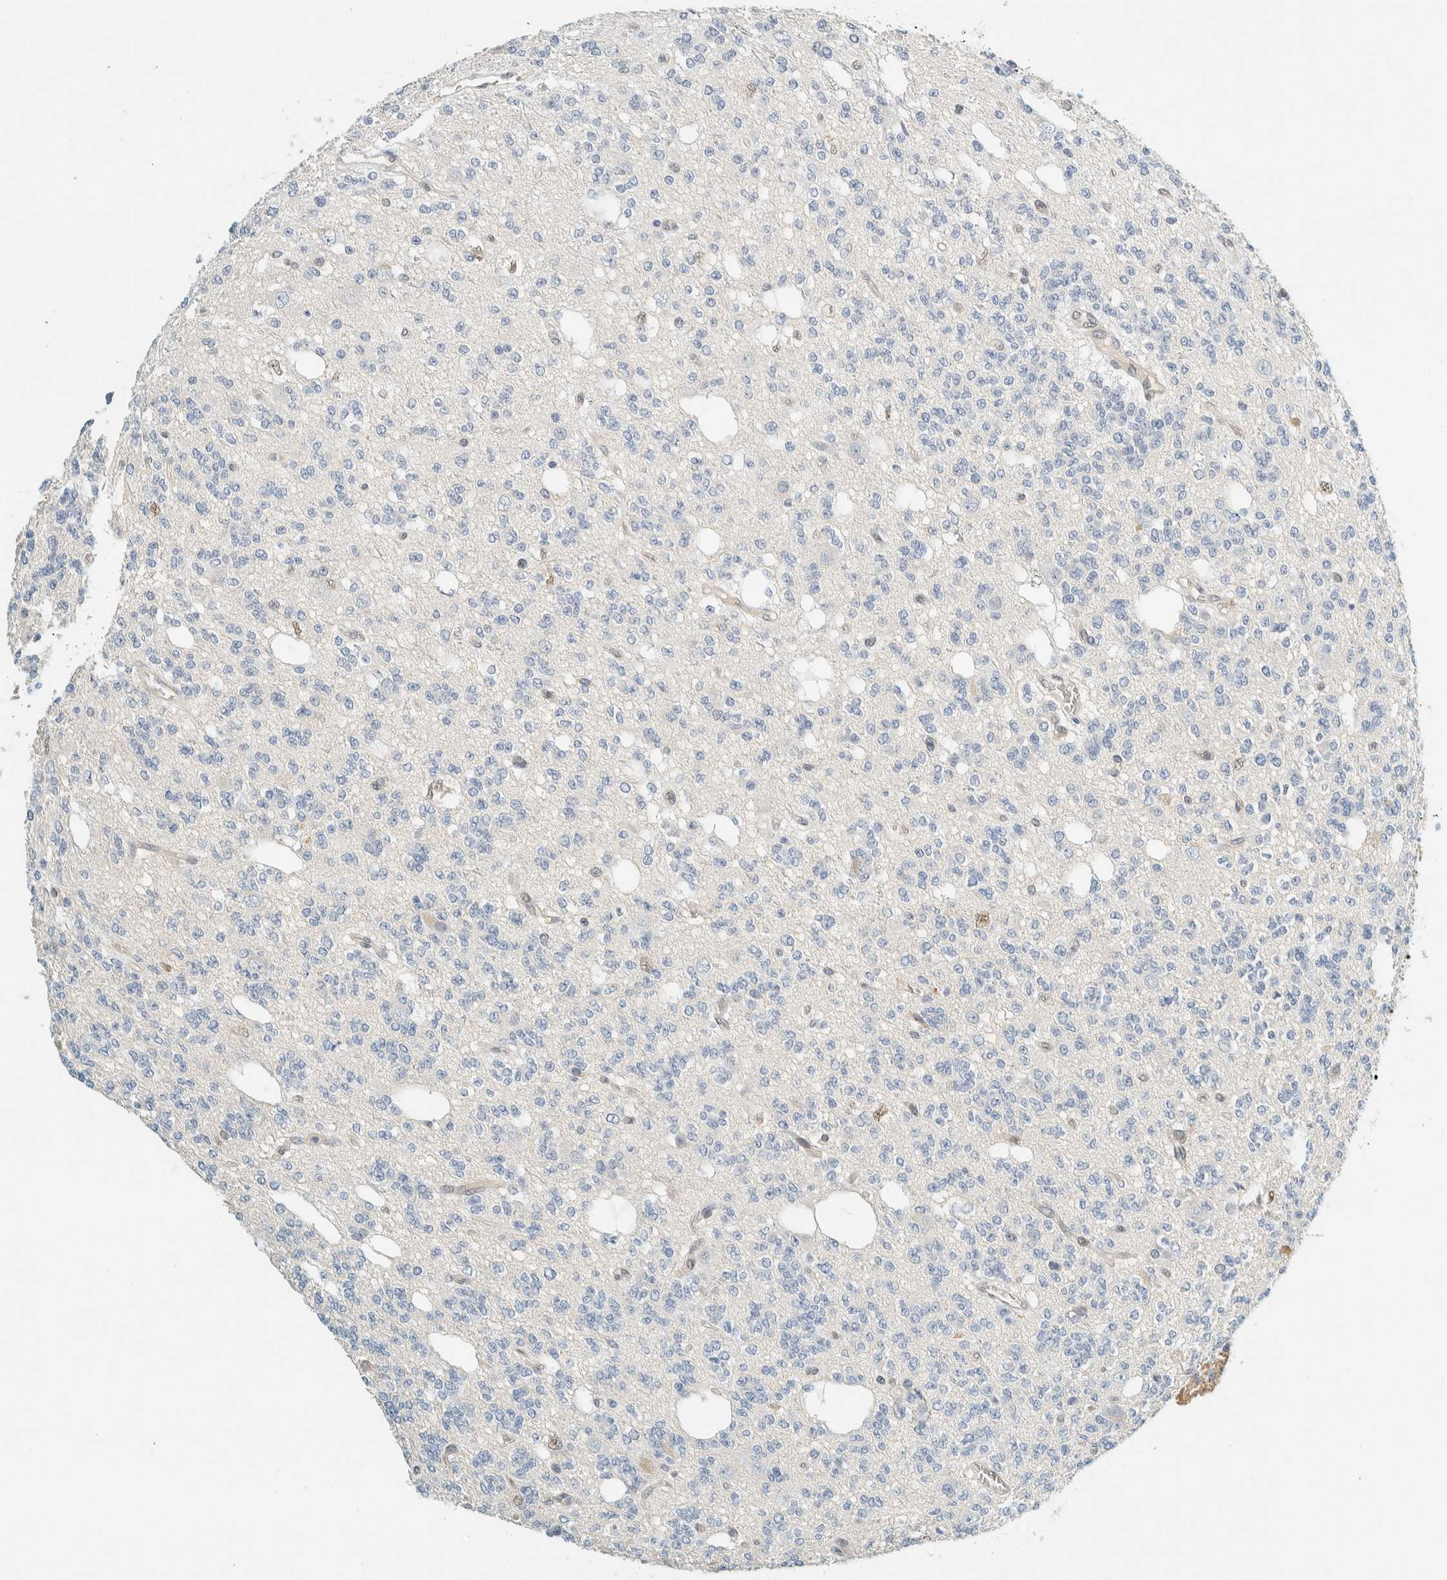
{"staining": {"intensity": "negative", "quantity": "none", "location": "none"}, "tissue": "glioma", "cell_type": "Tumor cells", "image_type": "cancer", "snomed": [{"axis": "morphology", "description": "Glioma, malignant, Low grade"}, {"axis": "topography", "description": "Brain"}], "caption": "This histopathology image is of glioma stained with IHC to label a protein in brown with the nuclei are counter-stained blue. There is no expression in tumor cells. Nuclei are stained in blue.", "gene": "TSTD2", "patient": {"sex": "male", "age": 38}}